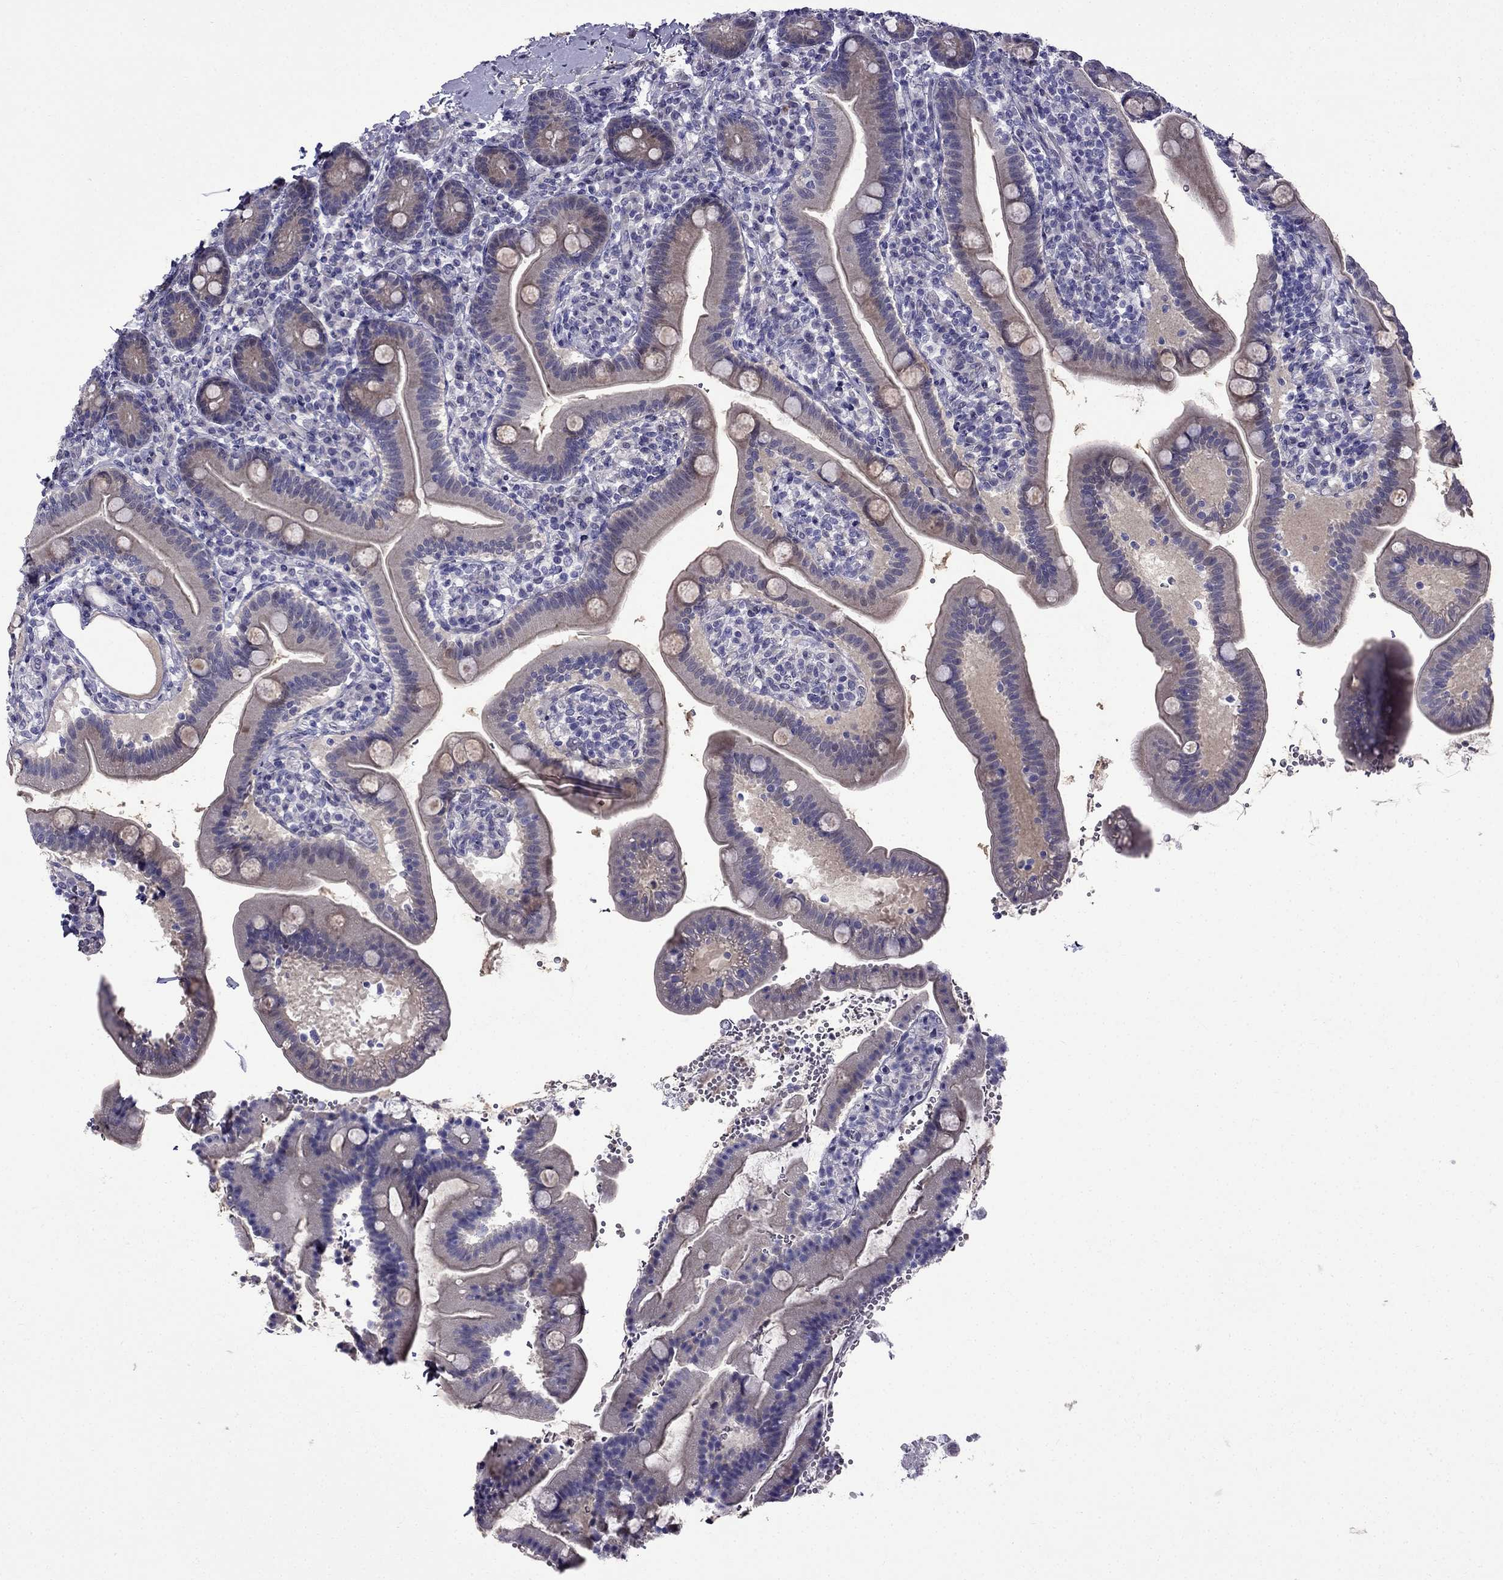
{"staining": {"intensity": "weak", "quantity": "25%-75%", "location": "cytoplasmic/membranous"}, "tissue": "small intestine", "cell_type": "Glandular cells", "image_type": "normal", "snomed": [{"axis": "morphology", "description": "Normal tissue, NOS"}, {"axis": "topography", "description": "Small intestine"}], "caption": "This is a histology image of immunohistochemistry staining of normal small intestine, which shows weak expression in the cytoplasmic/membranous of glandular cells.", "gene": "PI16", "patient": {"sex": "male", "age": 66}}